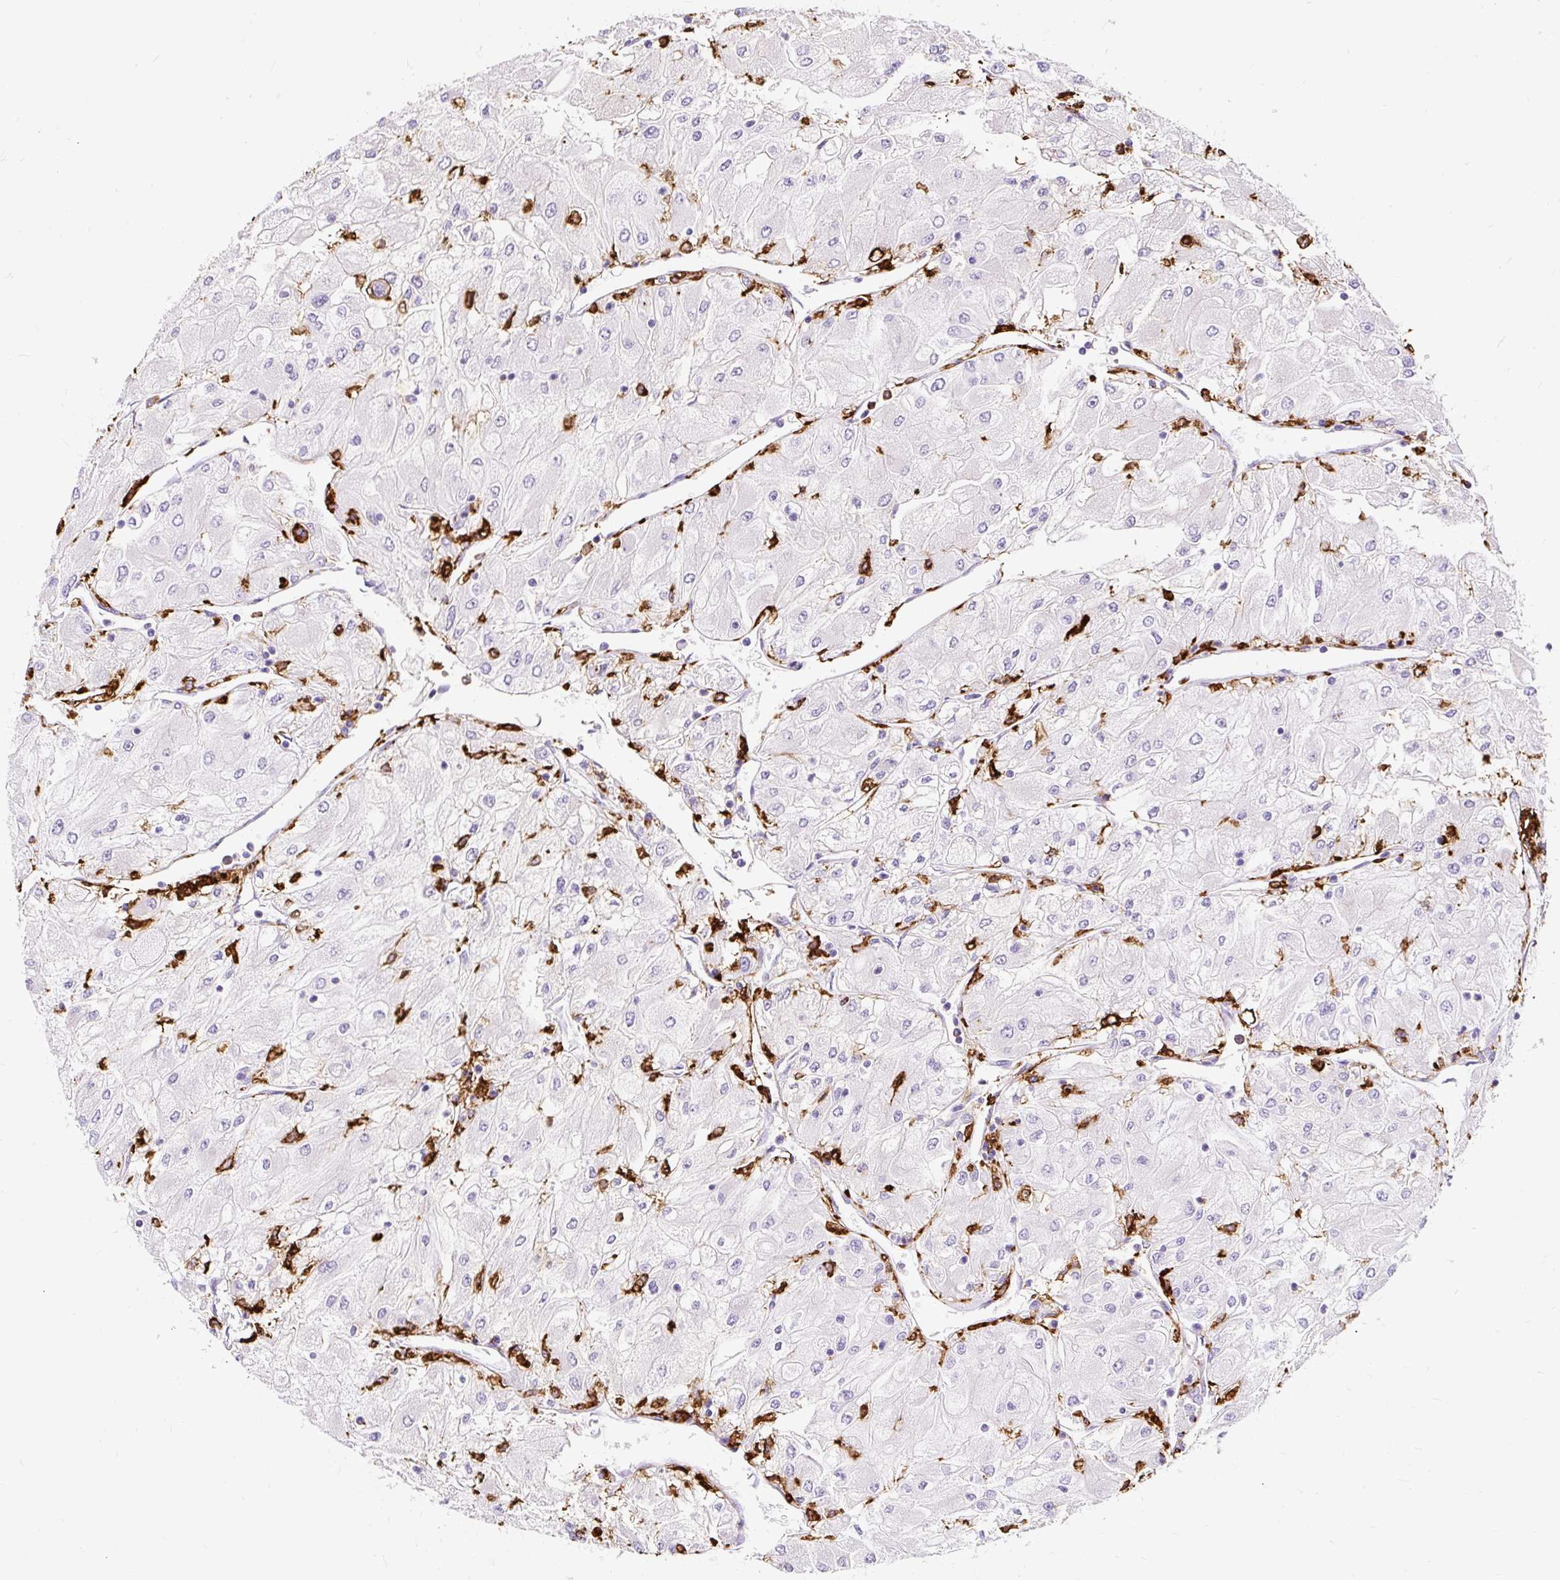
{"staining": {"intensity": "negative", "quantity": "none", "location": "none"}, "tissue": "renal cancer", "cell_type": "Tumor cells", "image_type": "cancer", "snomed": [{"axis": "morphology", "description": "Adenocarcinoma, NOS"}, {"axis": "topography", "description": "Kidney"}], "caption": "Tumor cells show no significant protein staining in adenocarcinoma (renal). (DAB IHC, high magnification).", "gene": "HLA-DRA", "patient": {"sex": "male", "age": 80}}